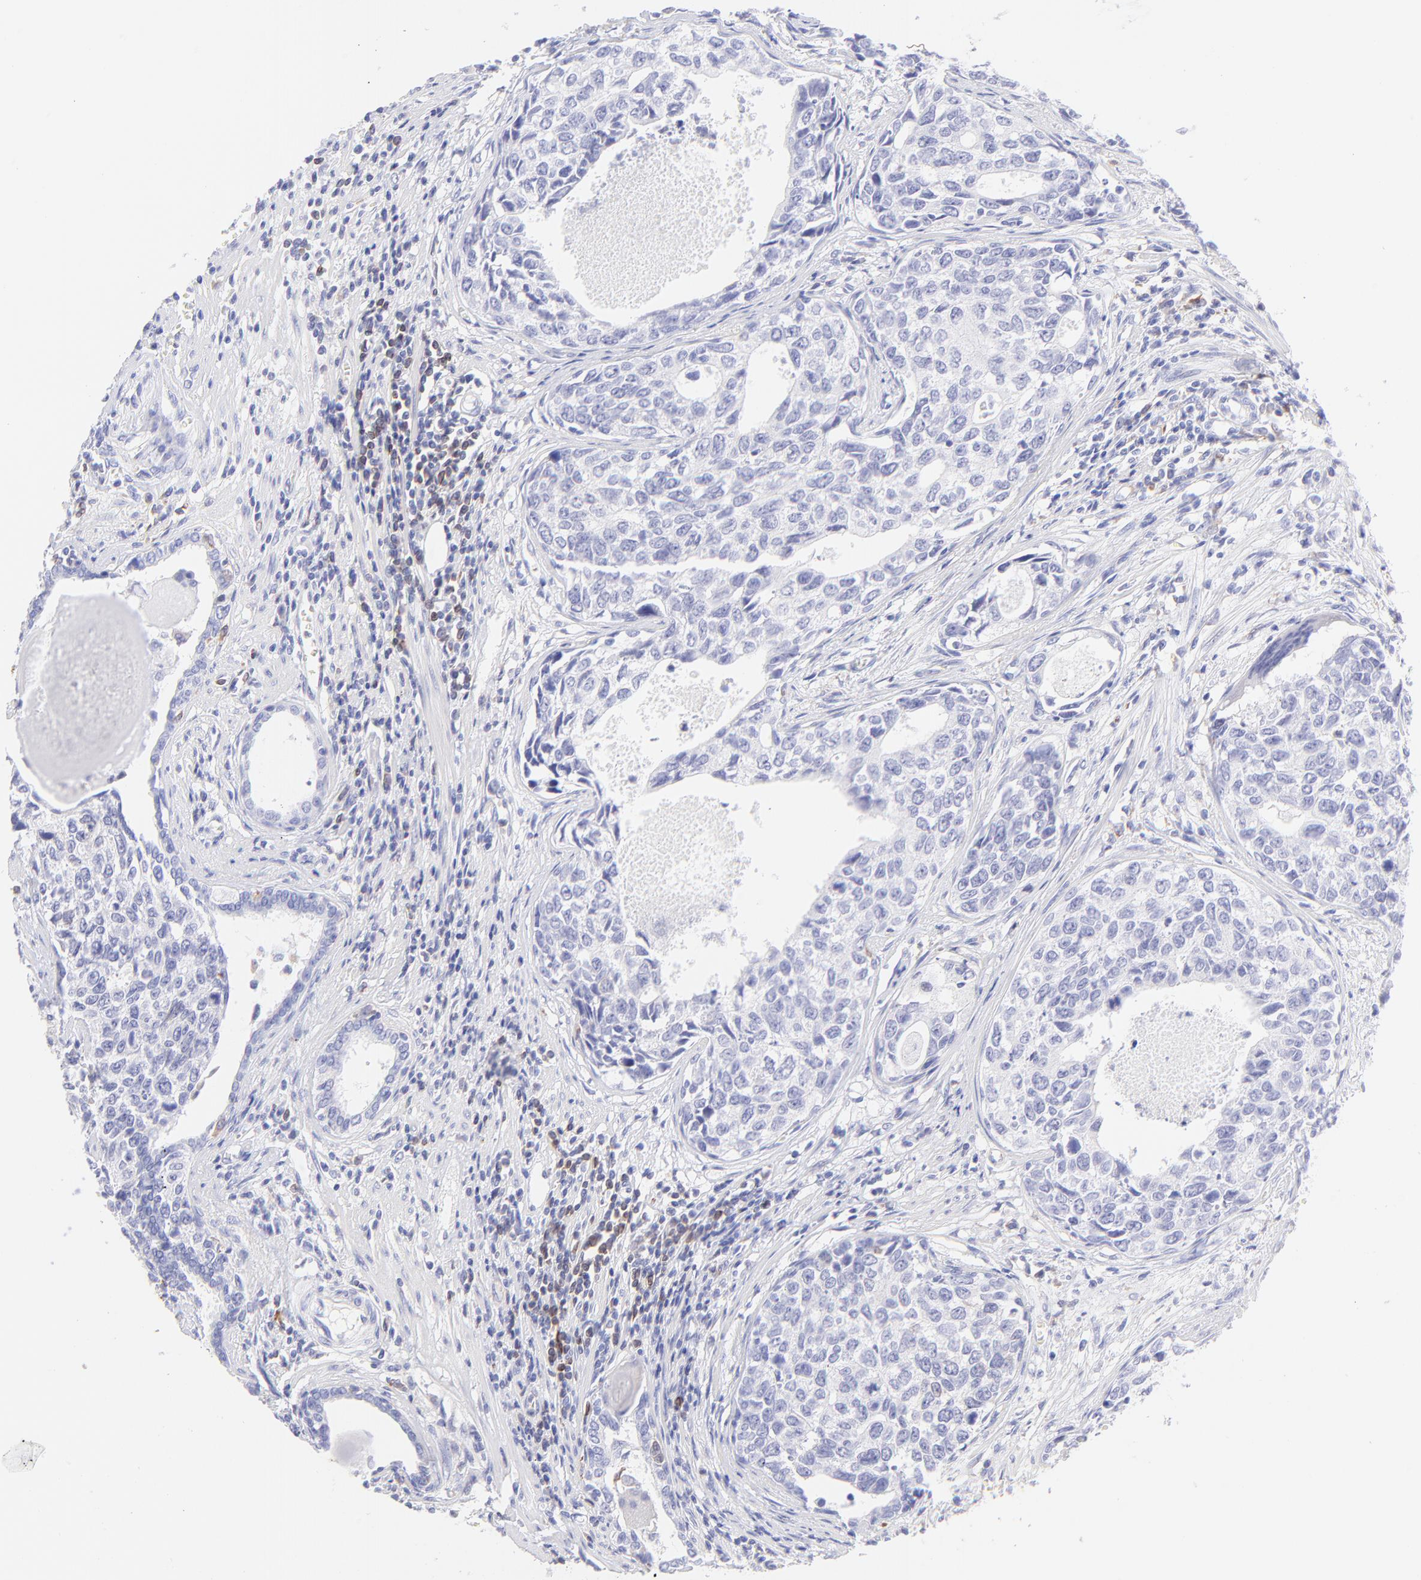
{"staining": {"intensity": "weak", "quantity": "<25%", "location": "cytoplasmic/membranous"}, "tissue": "urothelial cancer", "cell_type": "Tumor cells", "image_type": "cancer", "snomed": [{"axis": "morphology", "description": "Urothelial carcinoma, High grade"}, {"axis": "topography", "description": "Urinary bladder"}], "caption": "IHC histopathology image of neoplastic tissue: urothelial cancer stained with DAB (3,3'-diaminobenzidine) reveals no significant protein expression in tumor cells. Brightfield microscopy of IHC stained with DAB (3,3'-diaminobenzidine) (brown) and hematoxylin (blue), captured at high magnification.", "gene": "IRAG2", "patient": {"sex": "male", "age": 81}}